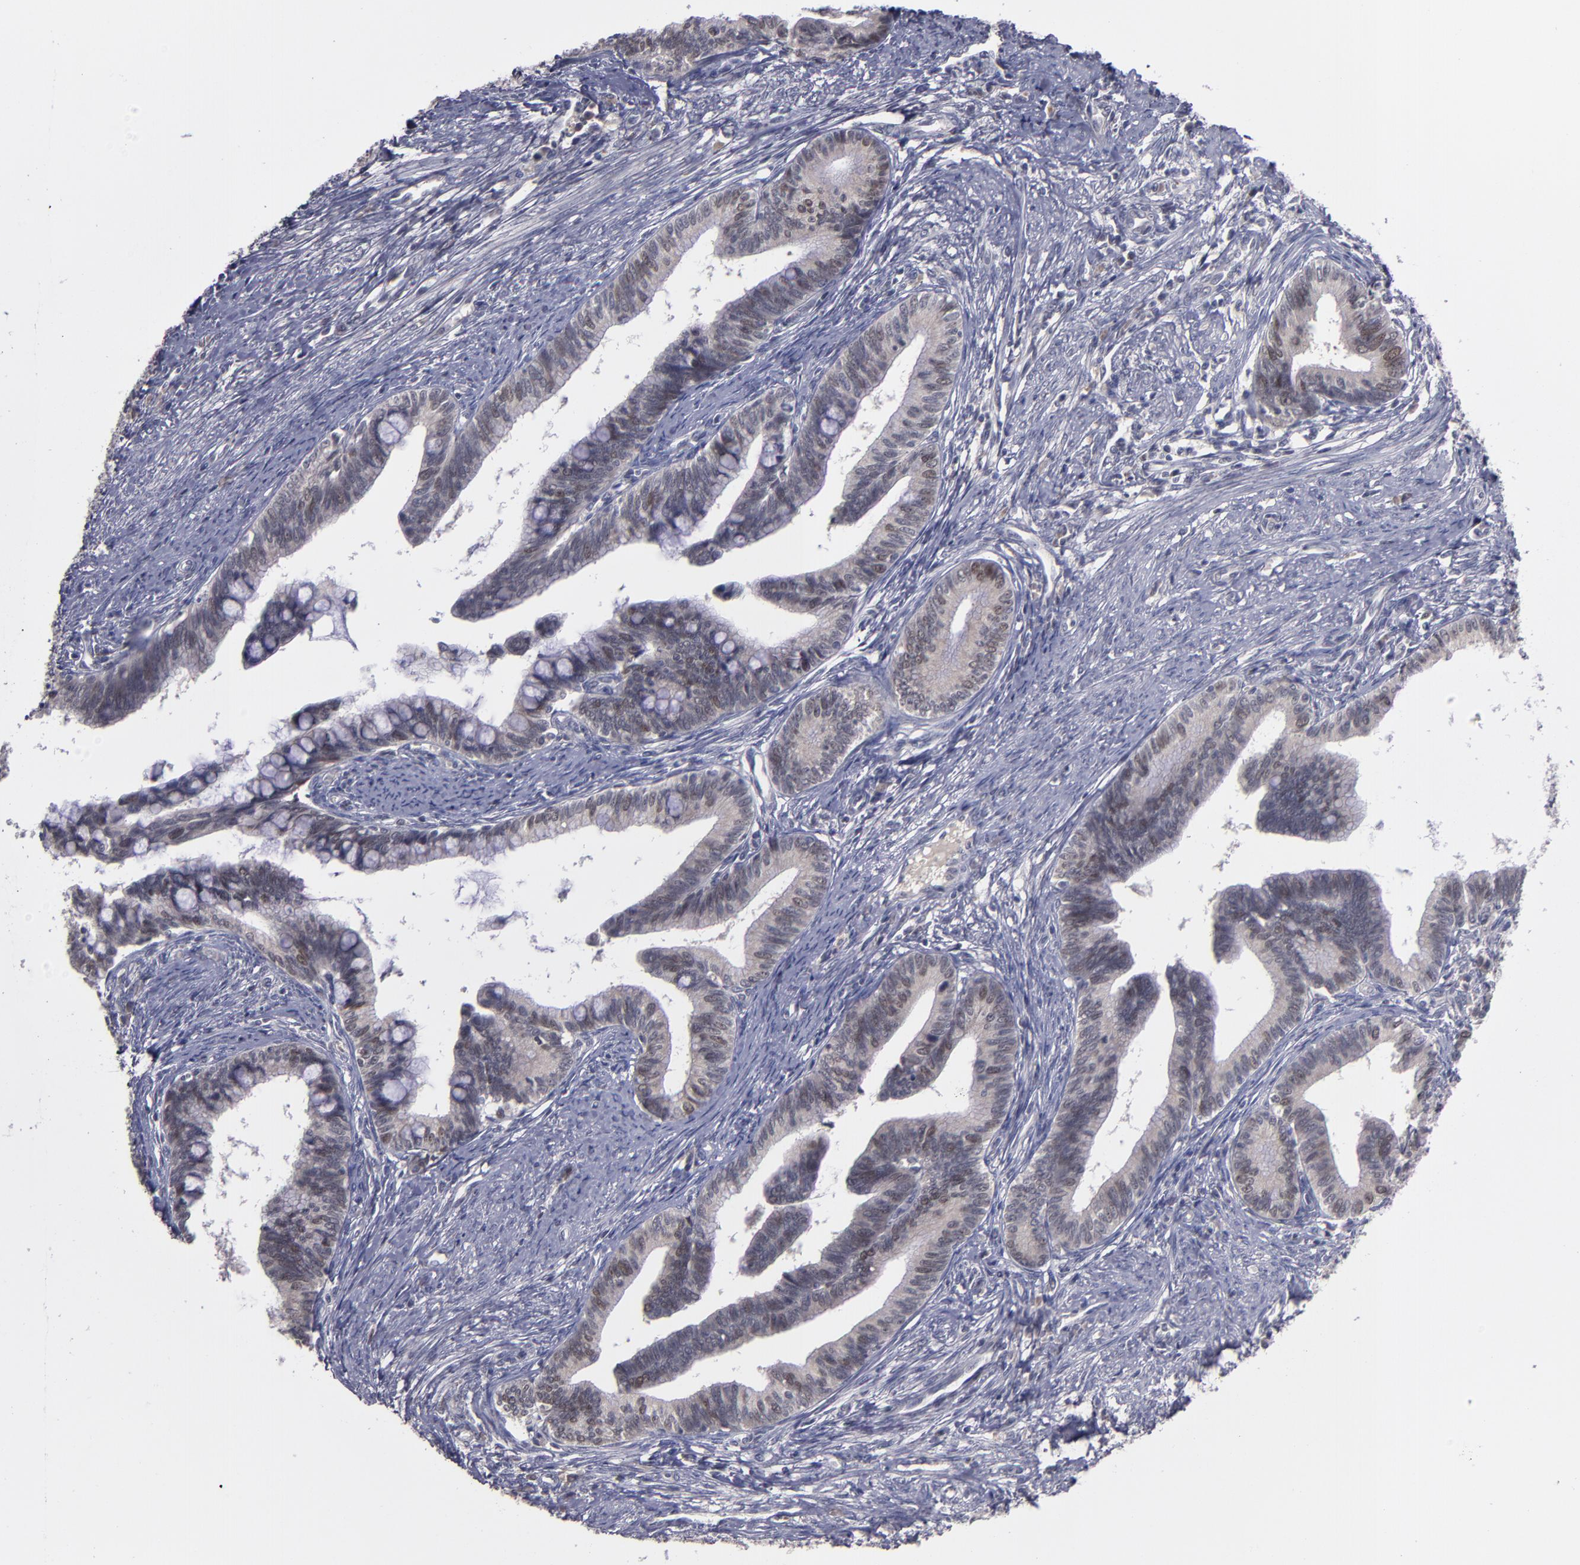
{"staining": {"intensity": "moderate", "quantity": "<25%", "location": "nuclear"}, "tissue": "cervical cancer", "cell_type": "Tumor cells", "image_type": "cancer", "snomed": [{"axis": "morphology", "description": "Adenocarcinoma, NOS"}, {"axis": "topography", "description": "Cervix"}], "caption": "Immunohistochemistry (IHC) histopathology image of neoplastic tissue: human cervical cancer (adenocarcinoma) stained using immunohistochemistry (IHC) exhibits low levels of moderate protein expression localized specifically in the nuclear of tumor cells, appearing as a nuclear brown color.", "gene": "CDC7", "patient": {"sex": "female", "age": 36}}